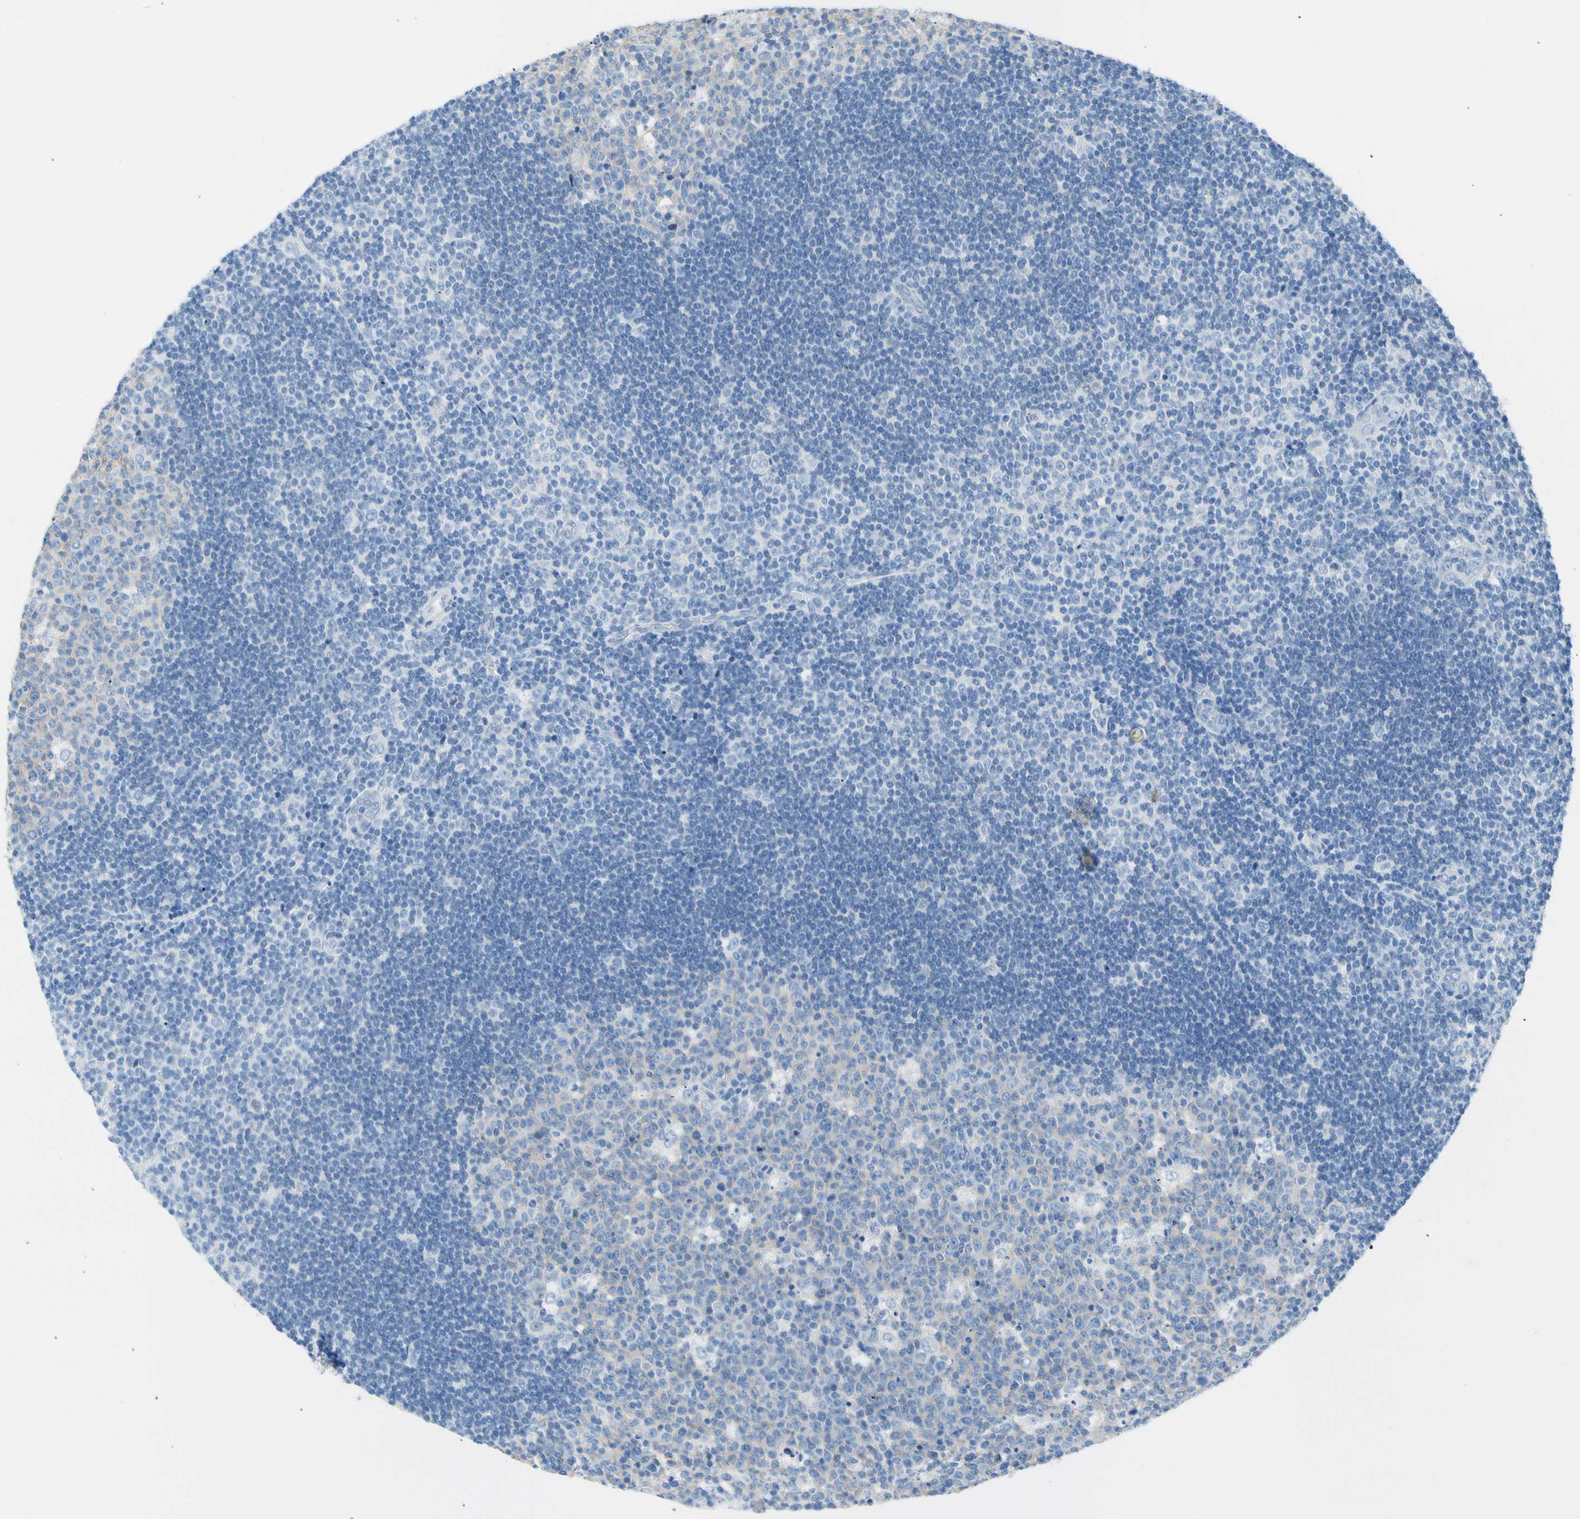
{"staining": {"intensity": "weak", "quantity": ">75%", "location": "cytoplasmic/membranous"}, "tissue": "lymph node", "cell_type": "Germinal center cells", "image_type": "normal", "snomed": [{"axis": "morphology", "description": "Normal tissue, NOS"}, {"axis": "topography", "description": "Lymph node"}, {"axis": "topography", "description": "Salivary gland"}], "caption": "Immunohistochemistry (IHC) of benign human lymph node exhibits low levels of weak cytoplasmic/membranous staining in about >75% of germinal center cells. (brown staining indicates protein expression, while blue staining denotes nuclei).", "gene": "CEL", "patient": {"sex": "male", "age": 8}}